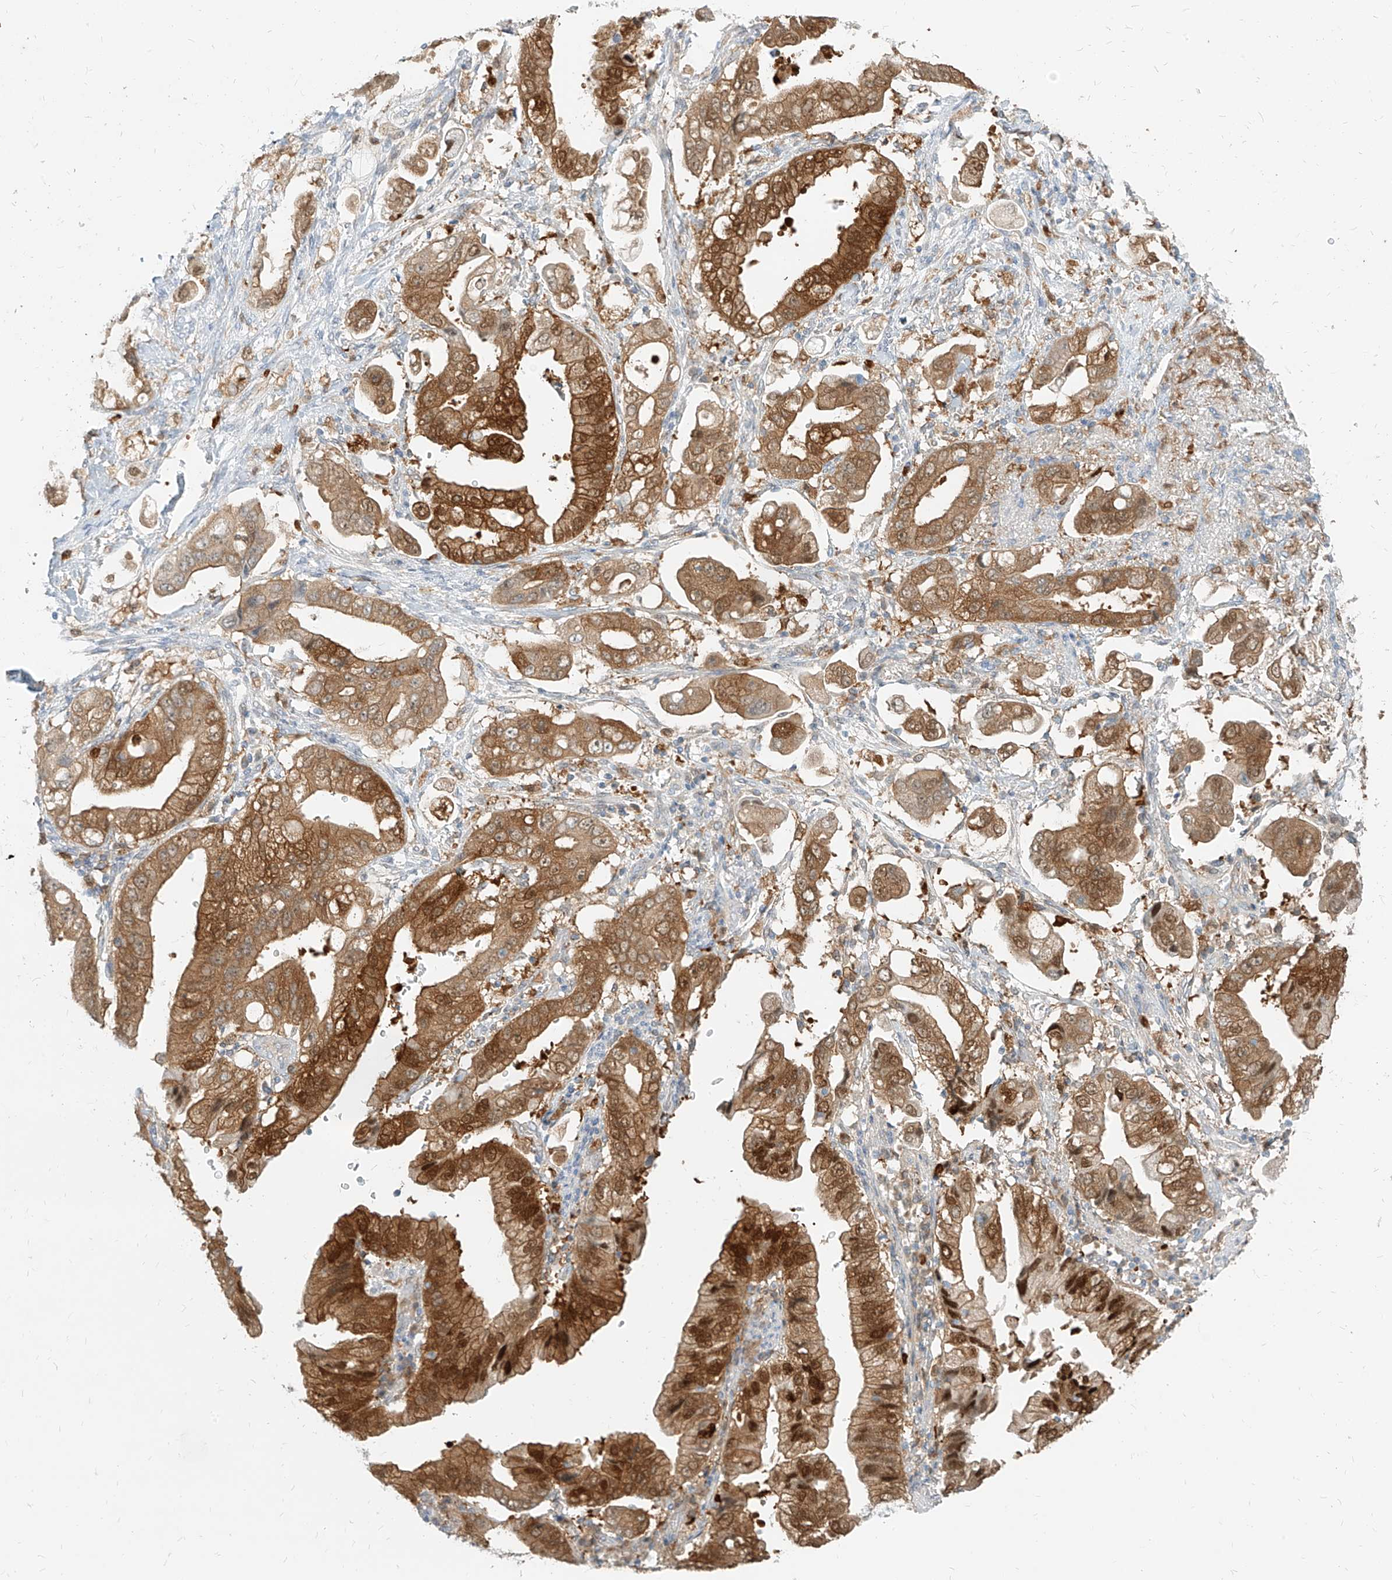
{"staining": {"intensity": "strong", "quantity": "25%-75%", "location": "cytoplasmic/membranous,nuclear"}, "tissue": "stomach cancer", "cell_type": "Tumor cells", "image_type": "cancer", "snomed": [{"axis": "morphology", "description": "Adenocarcinoma, NOS"}, {"axis": "topography", "description": "Stomach"}], "caption": "Immunohistochemistry micrograph of adenocarcinoma (stomach) stained for a protein (brown), which exhibits high levels of strong cytoplasmic/membranous and nuclear positivity in approximately 25%-75% of tumor cells.", "gene": "PGD", "patient": {"sex": "male", "age": 62}}